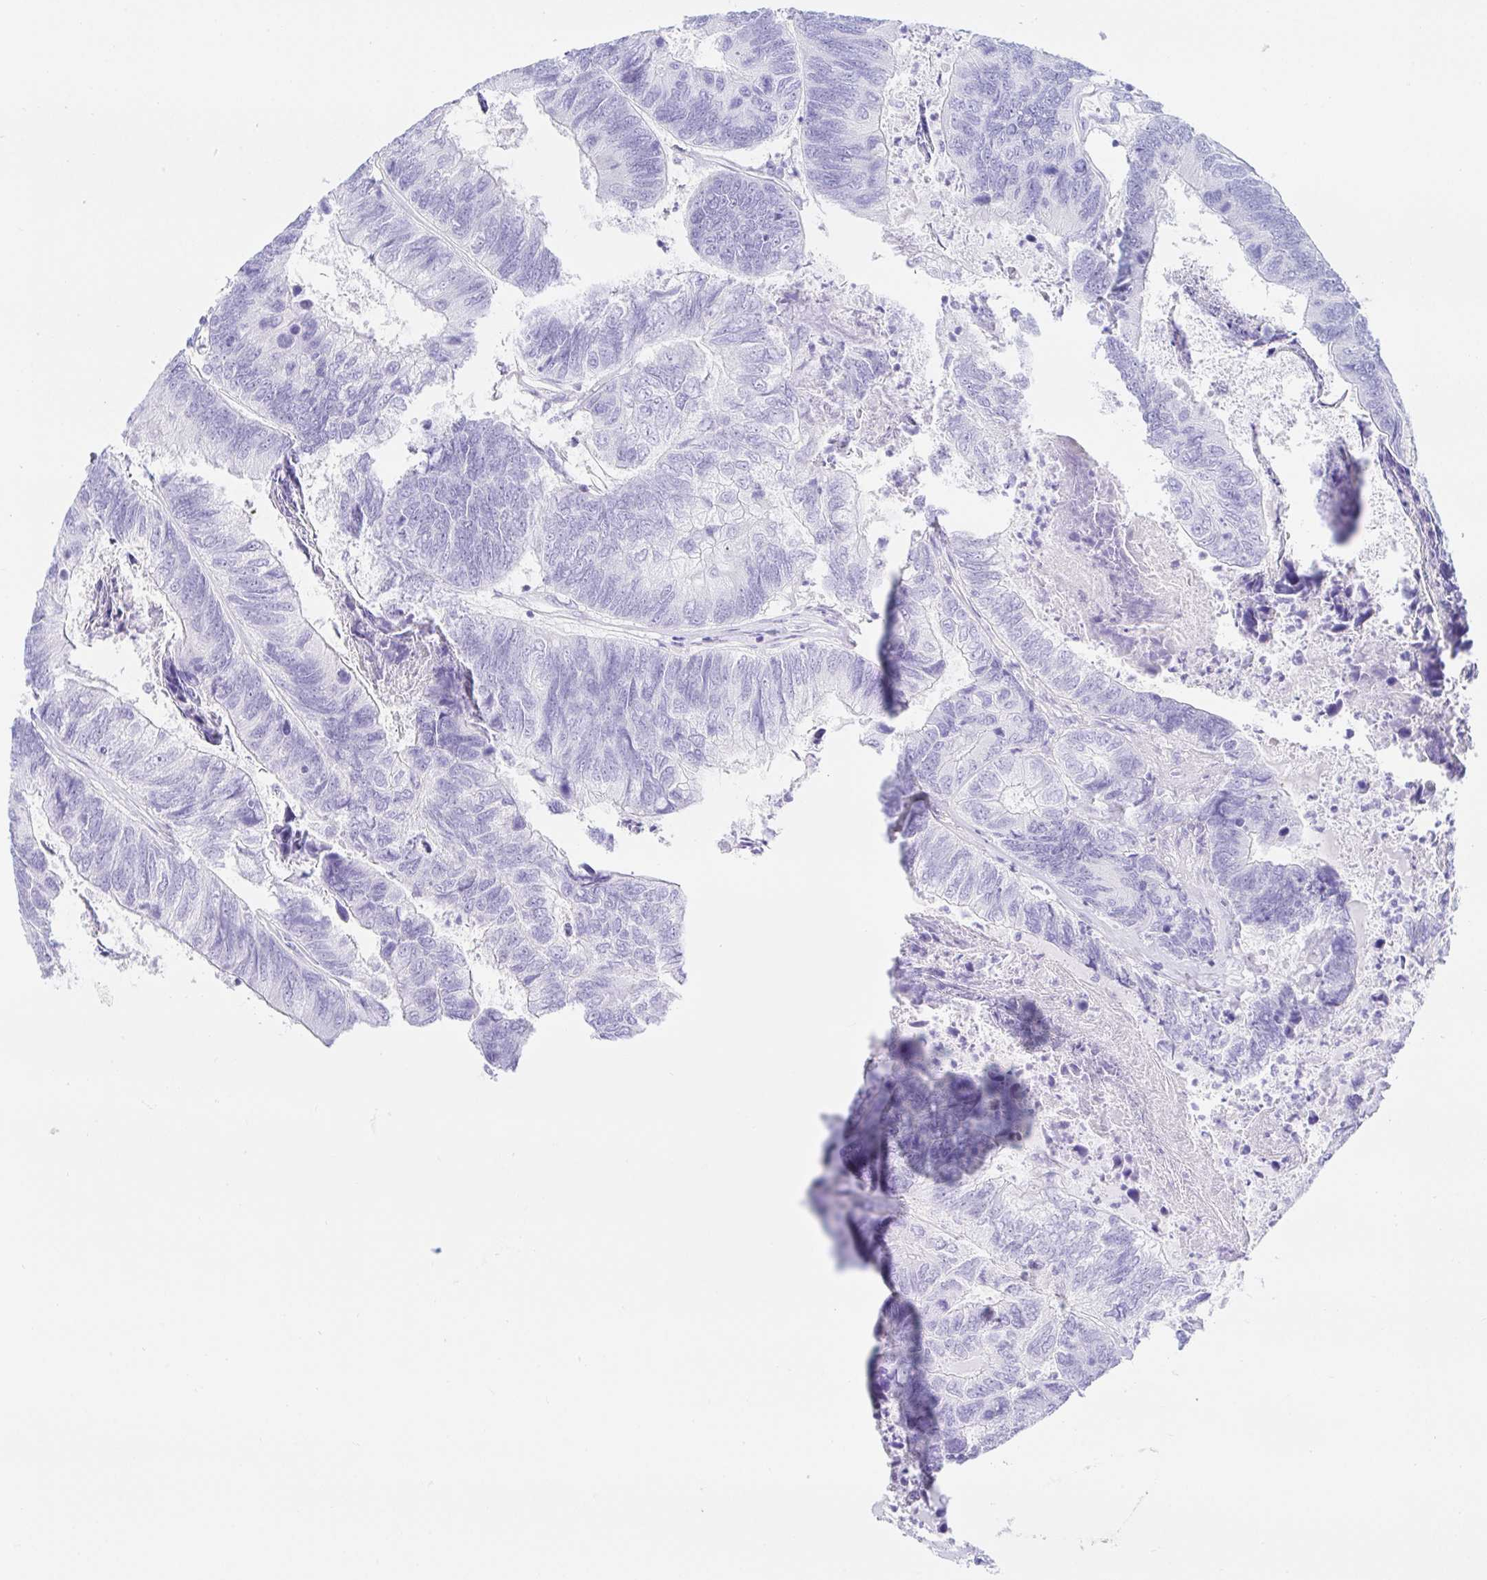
{"staining": {"intensity": "negative", "quantity": "none", "location": "none"}, "tissue": "colorectal cancer", "cell_type": "Tumor cells", "image_type": "cancer", "snomed": [{"axis": "morphology", "description": "Adenocarcinoma, NOS"}, {"axis": "topography", "description": "Colon"}], "caption": "DAB (3,3'-diaminobenzidine) immunohistochemical staining of human colorectal cancer exhibits no significant expression in tumor cells. (Stains: DAB IHC with hematoxylin counter stain, Microscopy: brightfield microscopy at high magnification).", "gene": "PAX8", "patient": {"sex": "female", "age": 67}}